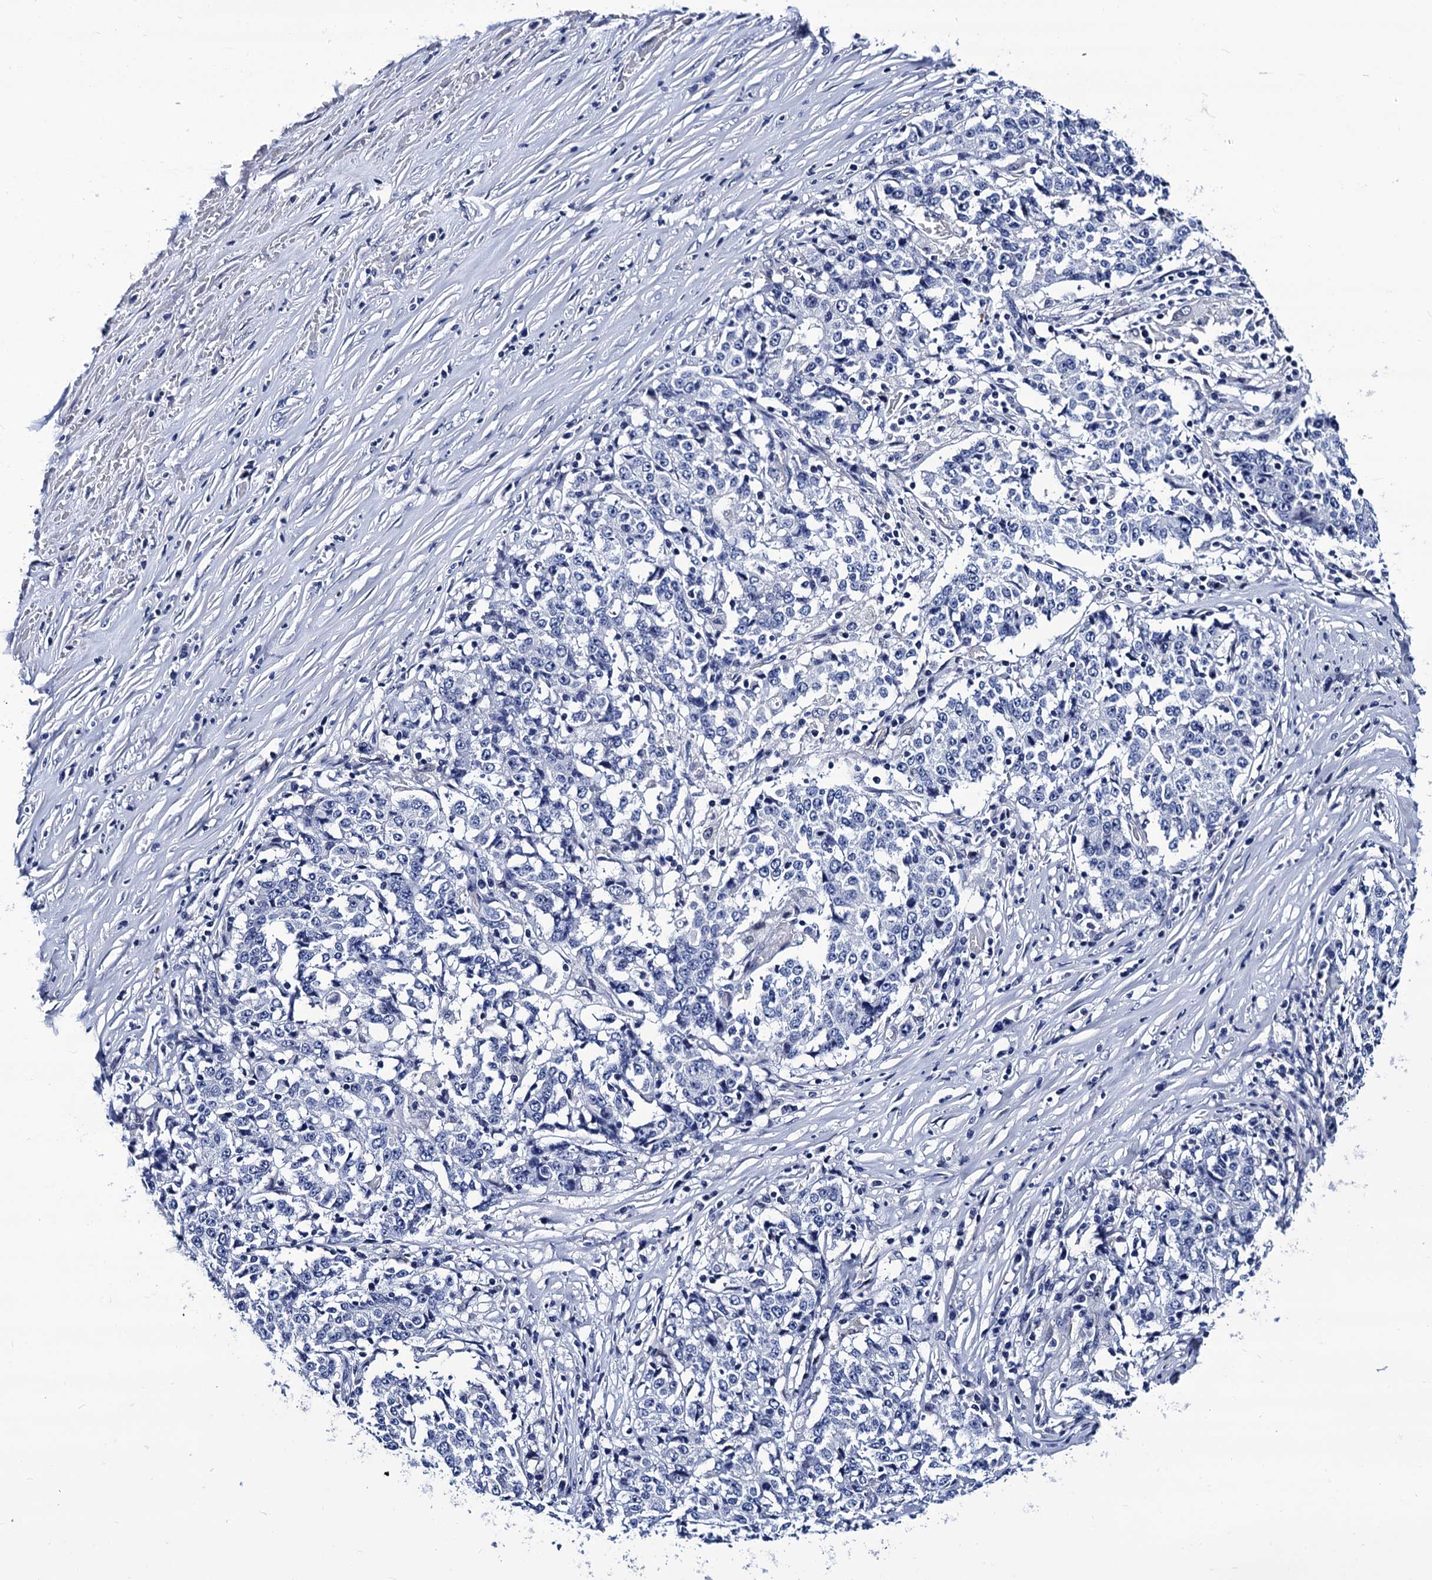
{"staining": {"intensity": "negative", "quantity": "none", "location": "none"}, "tissue": "stomach cancer", "cell_type": "Tumor cells", "image_type": "cancer", "snomed": [{"axis": "morphology", "description": "Adenocarcinoma, NOS"}, {"axis": "topography", "description": "Stomach"}], "caption": "Tumor cells show no significant protein expression in stomach cancer (adenocarcinoma).", "gene": "LRRC30", "patient": {"sex": "male", "age": 59}}